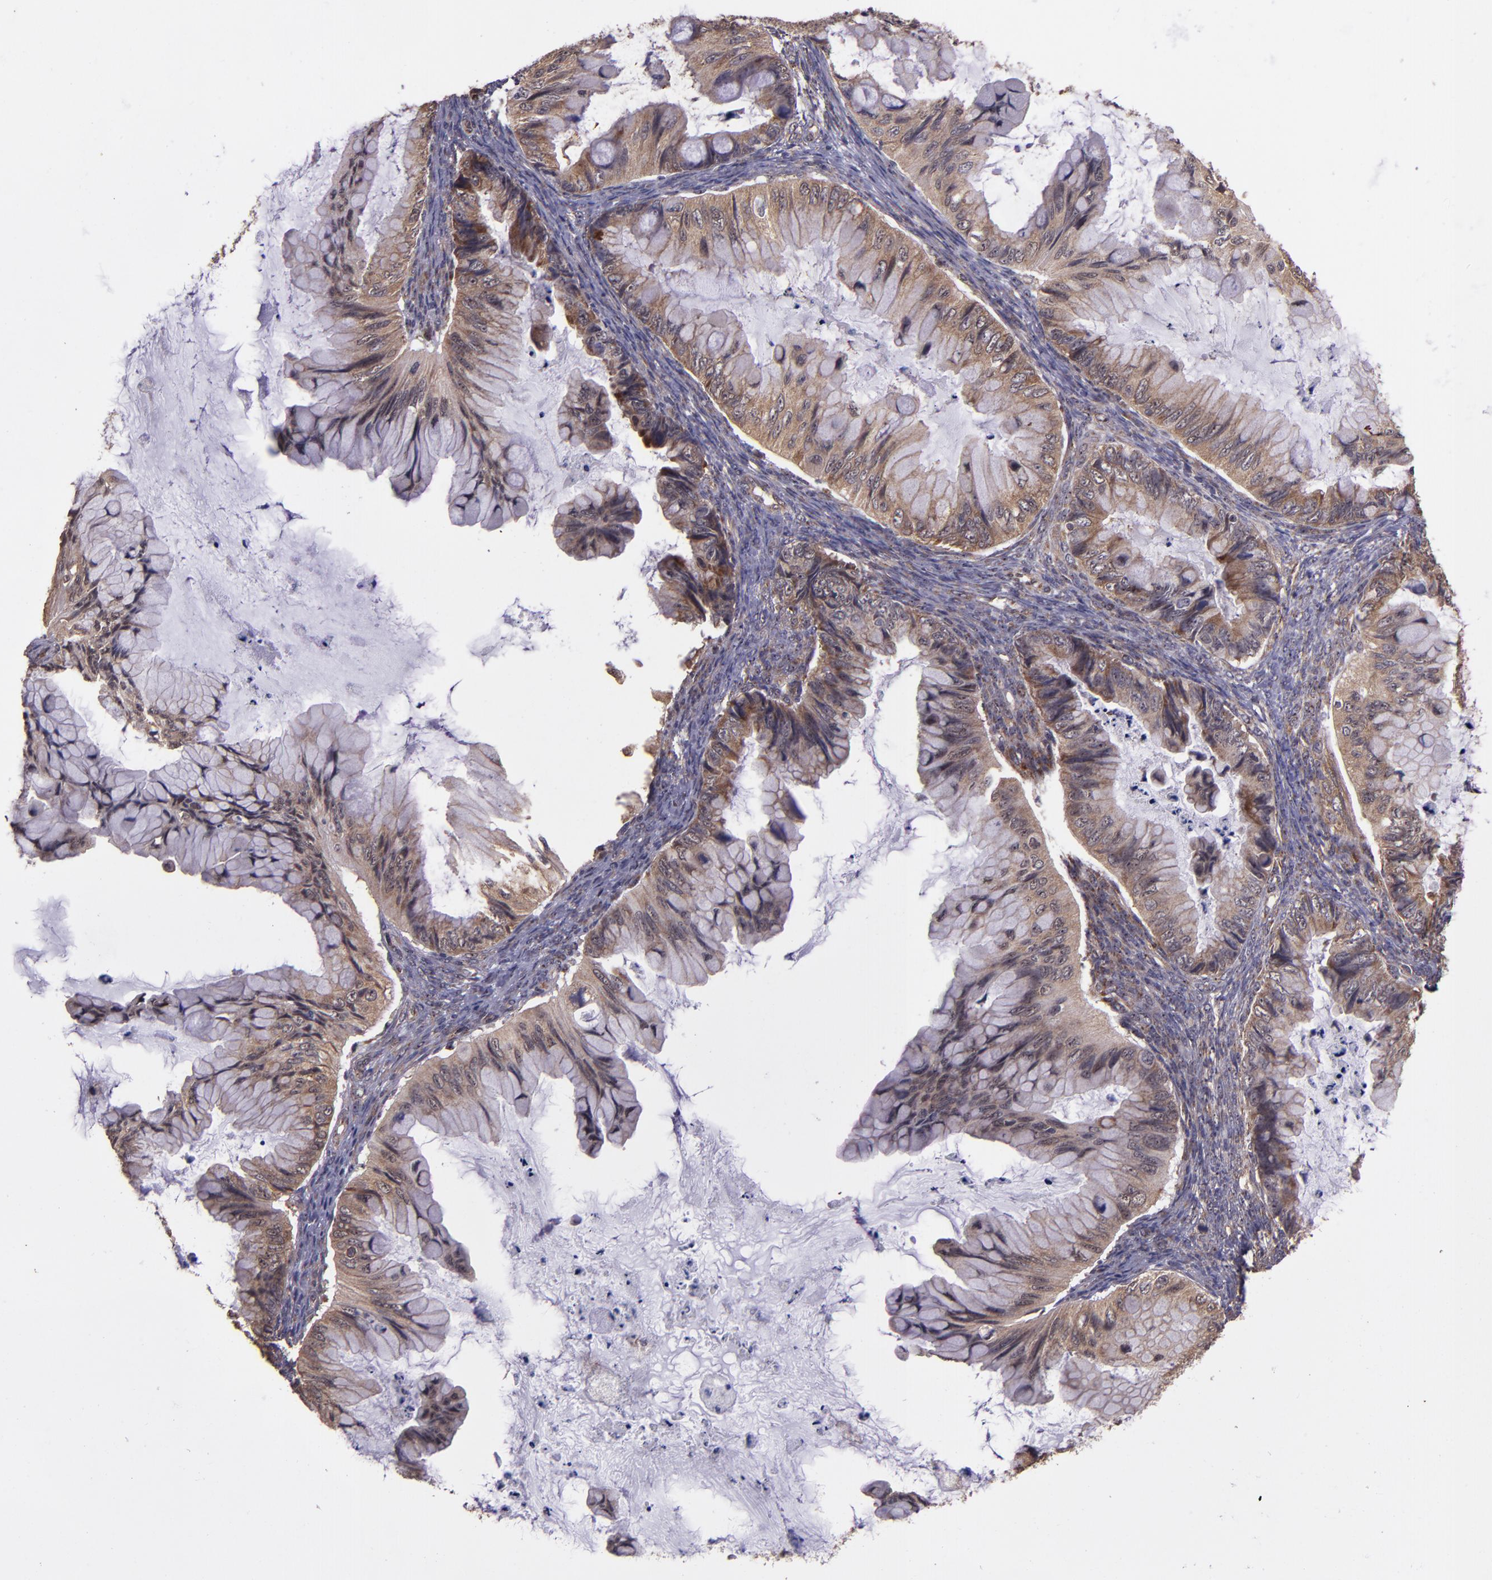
{"staining": {"intensity": "strong", "quantity": ">75%", "location": "cytoplasmic/membranous"}, "tissue": "ovarian cancer", "cell_type": "Tumor cells", "image_type": "cancer", "snomed": [{"axis": "morphology", "description": "Cystadenocarcinoma, mucinous, NOS"}, {"axis": "topography", "description": "Ovary"}], "caption": "Ovarian cancer (mucinous cystadenocarcinoma) stained with a protein marker demonstrates strong staining in tumor cells.", "gene": "USP51", "patient": {"sex": "female", "age": 36}}